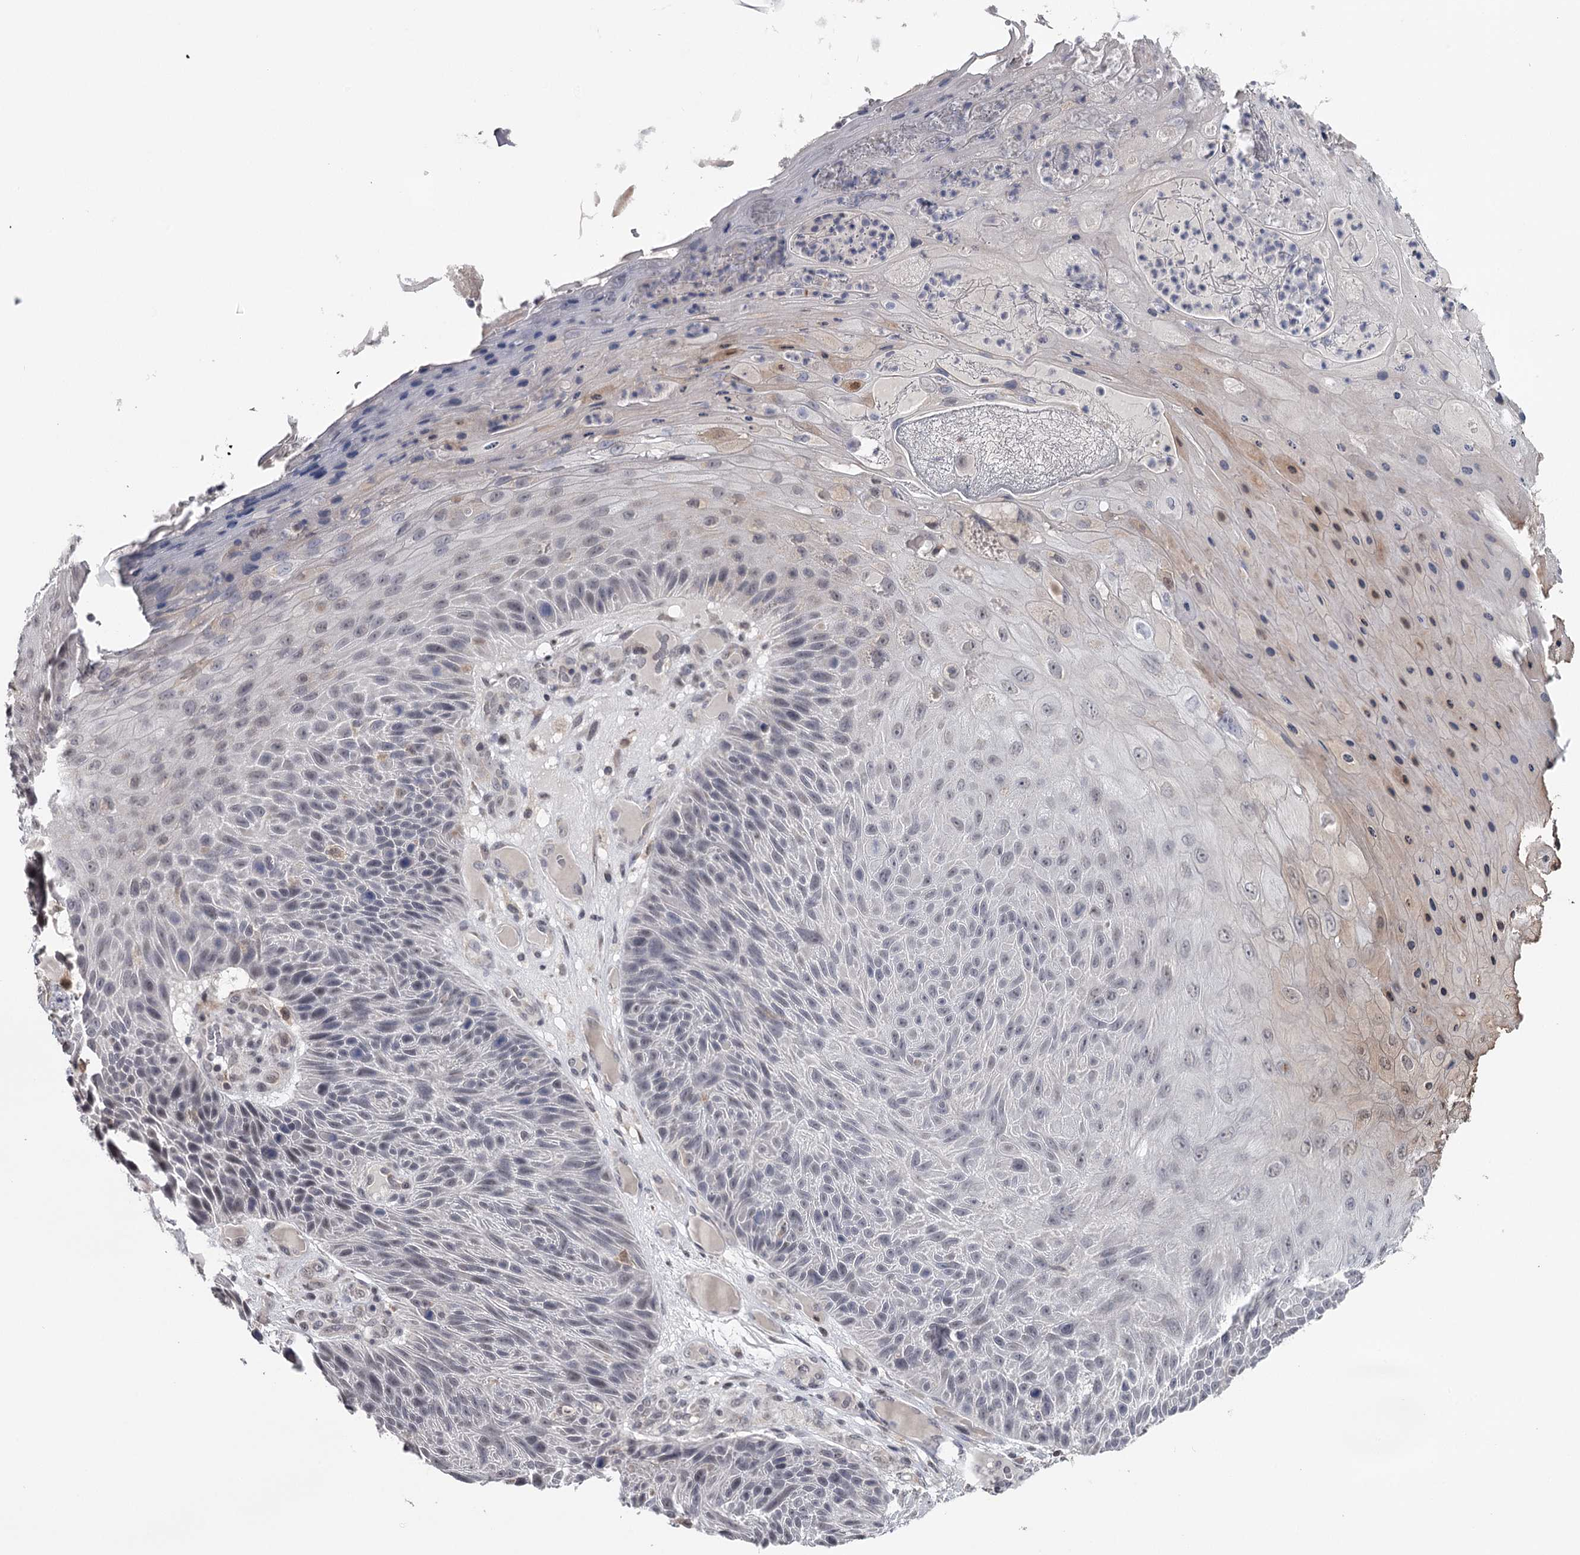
{"staining": {"intensity": "weak", "quantity": "25%-75%", "location": "nuclear"}, "tissue": "skin cancer", "cell_type": "Tumor cells", "image_type": "cancer", "snomed": [{"axis": "morphology", "description": "Squamous cell carcinoma, NOS"}, {"axis": "topography", "description": "Skin"}], "caption": "An immunohistochemistry (IHC) micrograph of neoplastic tissue is shown. Protein staining in brown highlights weak nuclear positivity in skin cancer (squamous cell carcinoma) within tumor cells. Ihc stains the protein of interest in brown and the nuclei are stained blue.", "gene": "GTSF1", "patient": {"sex": "female", "age": 88}}